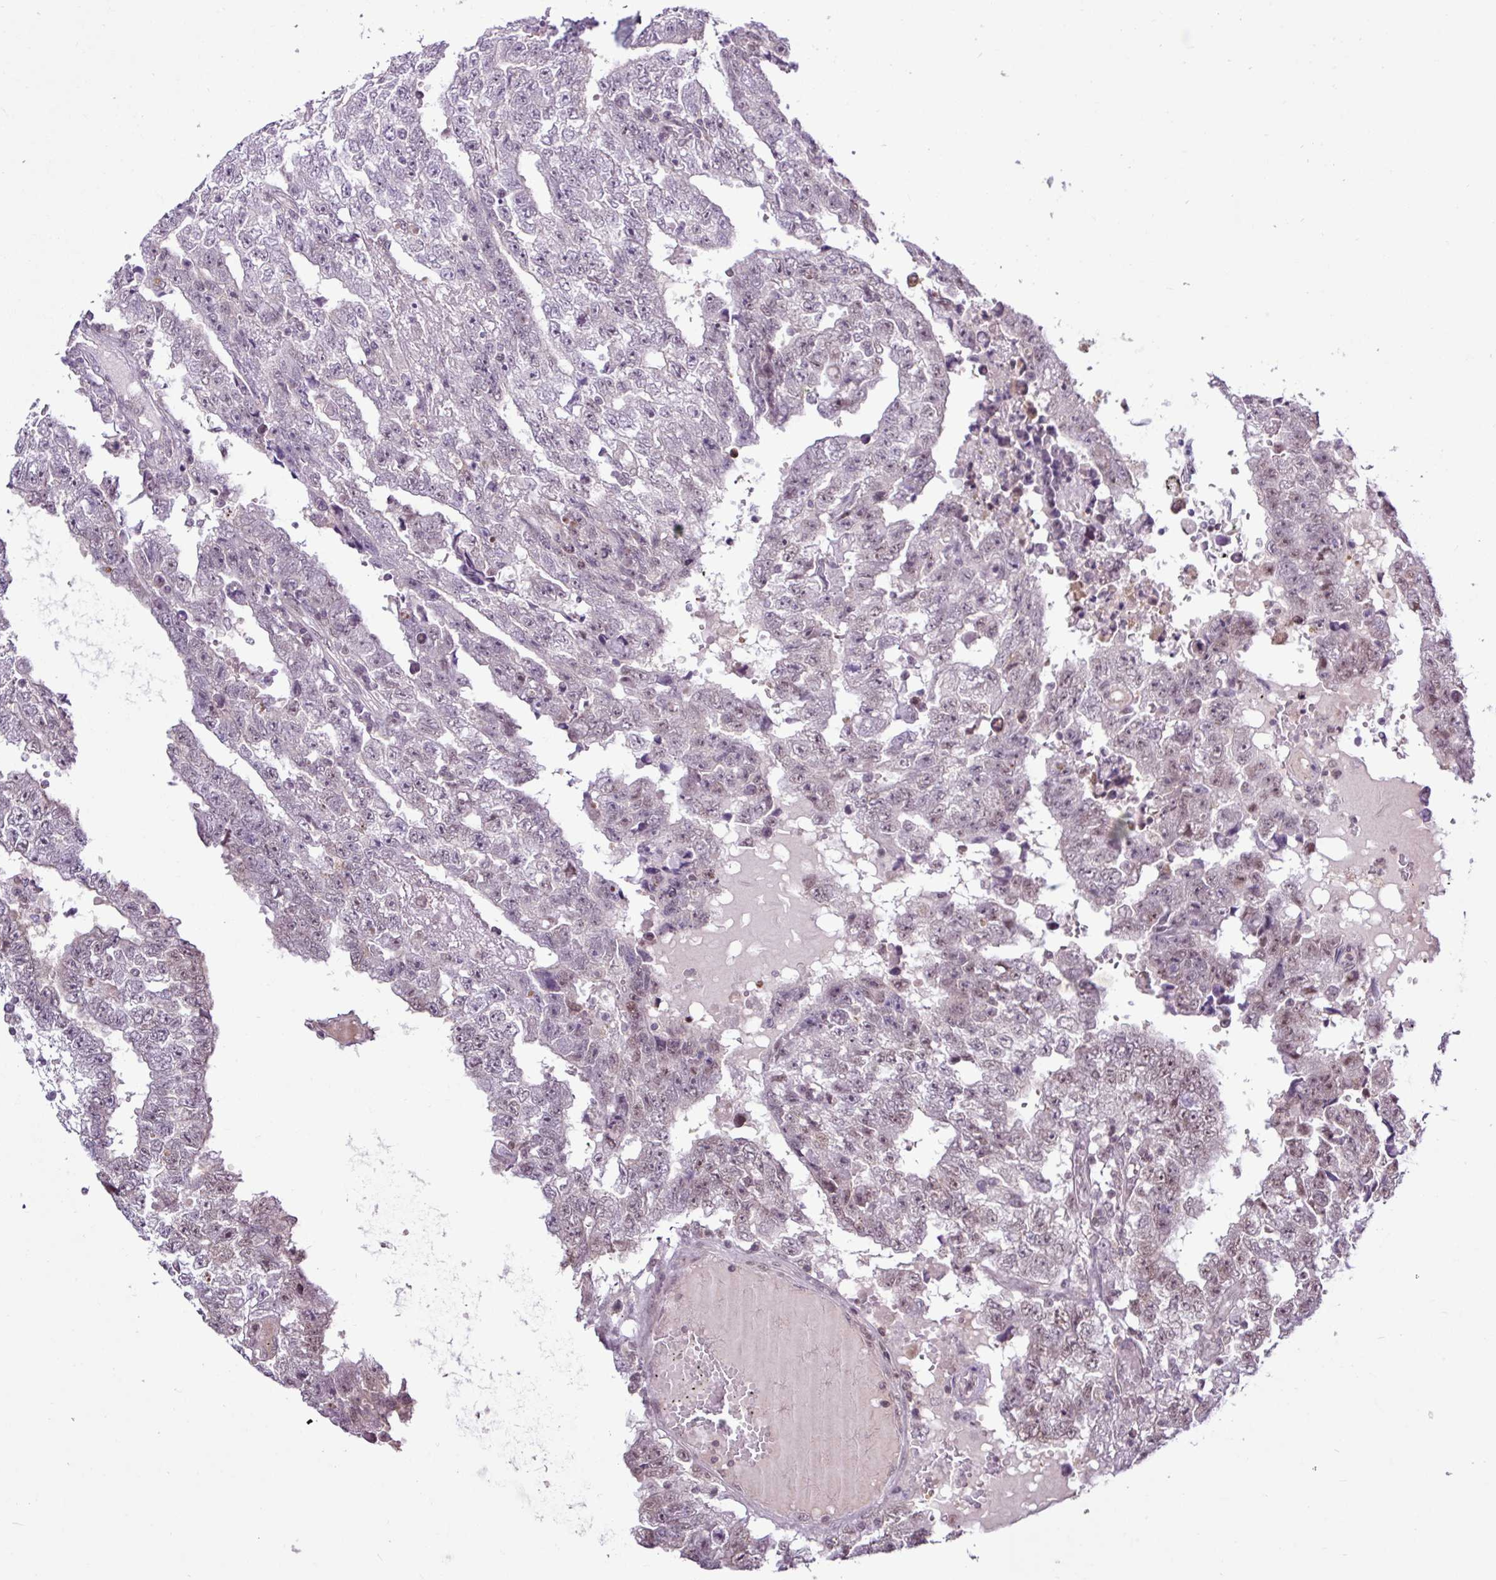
{"staining": {"intensity": "negative", "quantity": "none", "location": "none"}, "tissue": "testis cancer", "cell_type": "Tumor cells", "image_type": "cancer", "snomed": [{"axis": "morphology", "description": "Carcinoma, Embryonal, NOS"}, {"axis": "topography", "description": "Testis"}], "caption": "There is no significant positivity in tumor cells of testis cancer.", "gene": "ITPKC", "patient": {"sex": "male", "age": 25}}